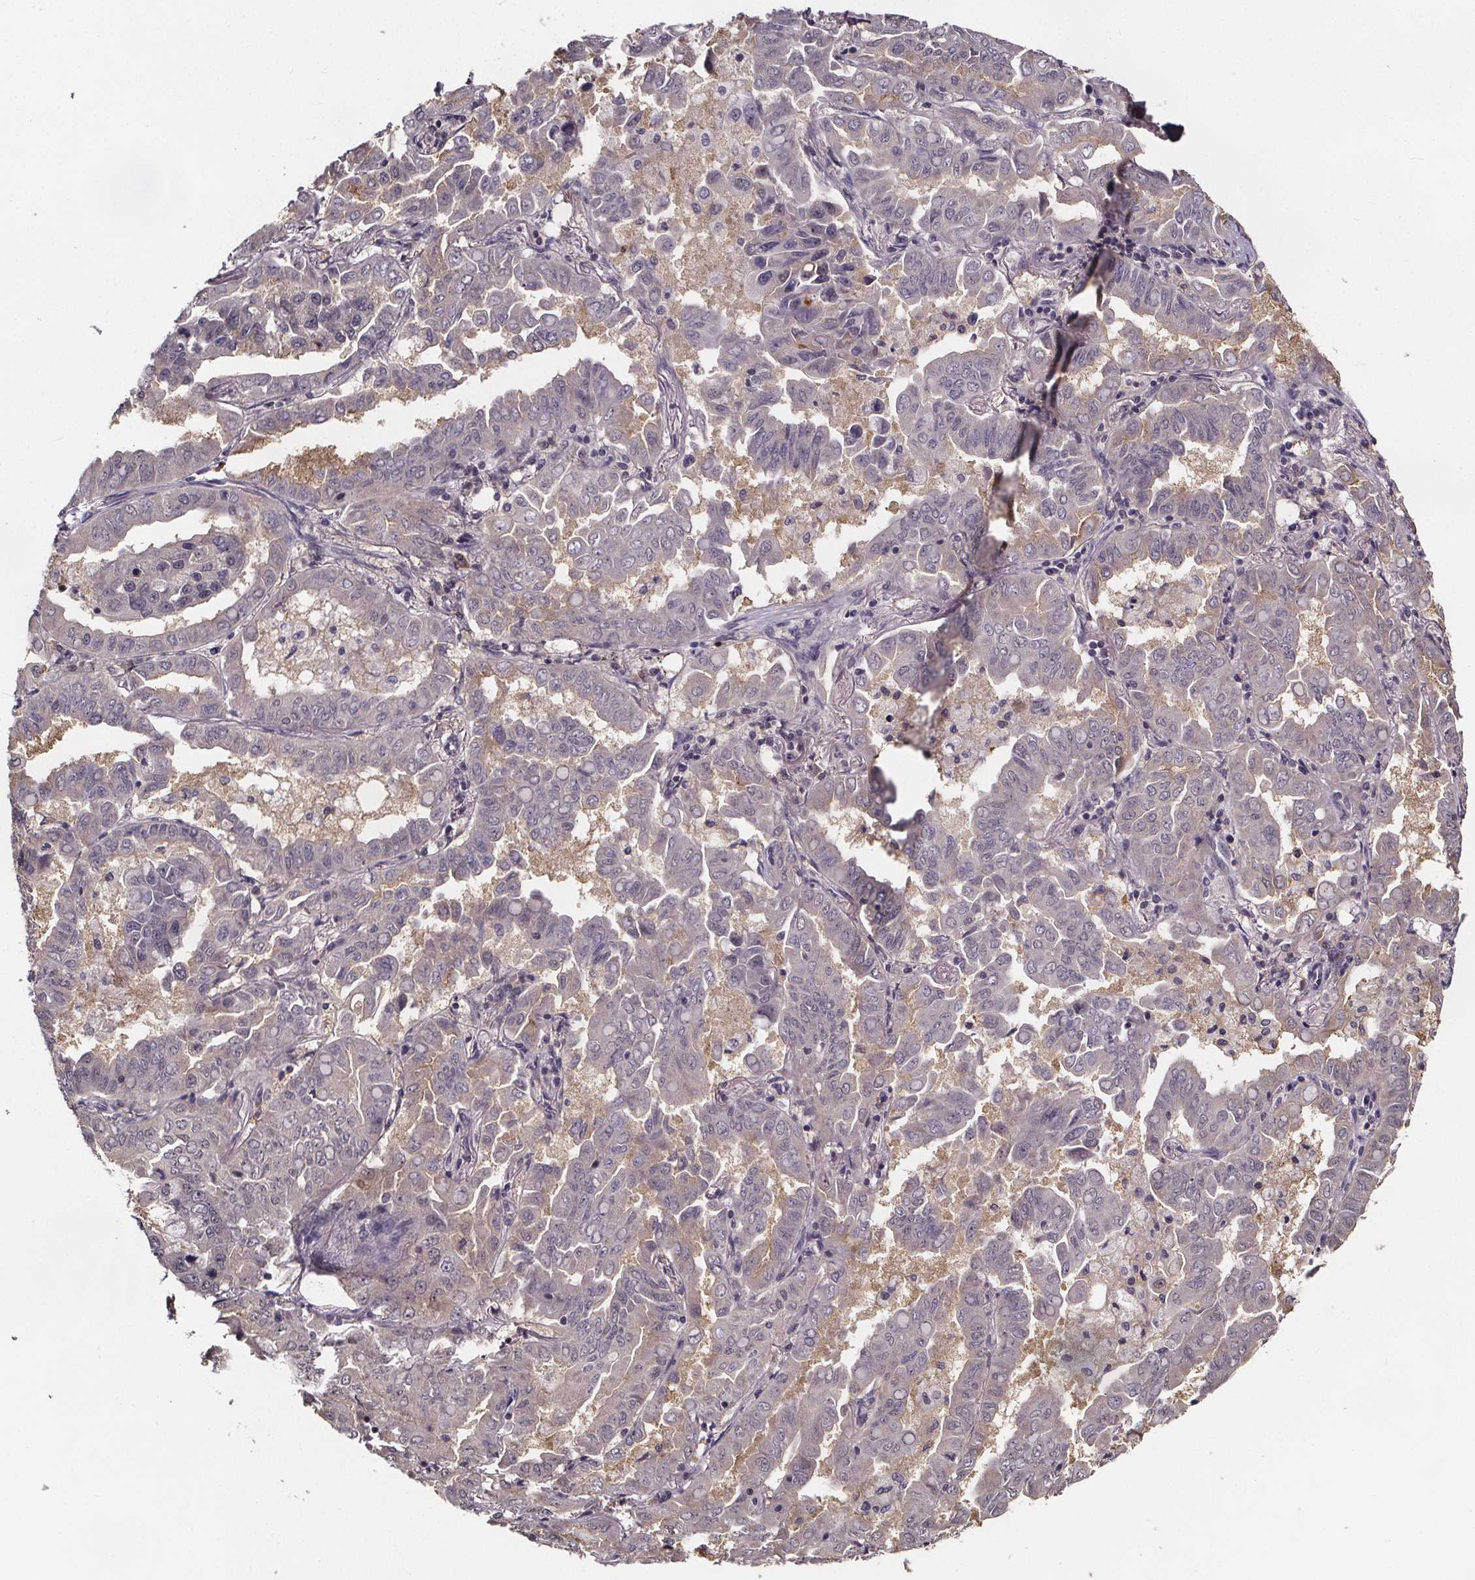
{"staining": {"intensity": "moderate", "quantity": "<25%", "location": "cytoplasmic/membranous"}, "tissue": "lung cancer", "cell_type": "Tumor cells", "image_type": "cancer", "snomed": [{"axis": "morphology", "description": "Adenocarcinoma, NOS"}, {"axis": "topography", "description": "Lung"}], "caption": "An IHC photomicrograph of tumor tissue is shown. Protein staining in brown labels moderate cytoplasmic/membranous positivity in lung cancer within tumor cells. (DAB (3,3'-diaminobenzidine) IHC with brightfield microscopy, high magnification).", "gene": "SMIM1", "patient": {"sex": "male", "age": 64}}